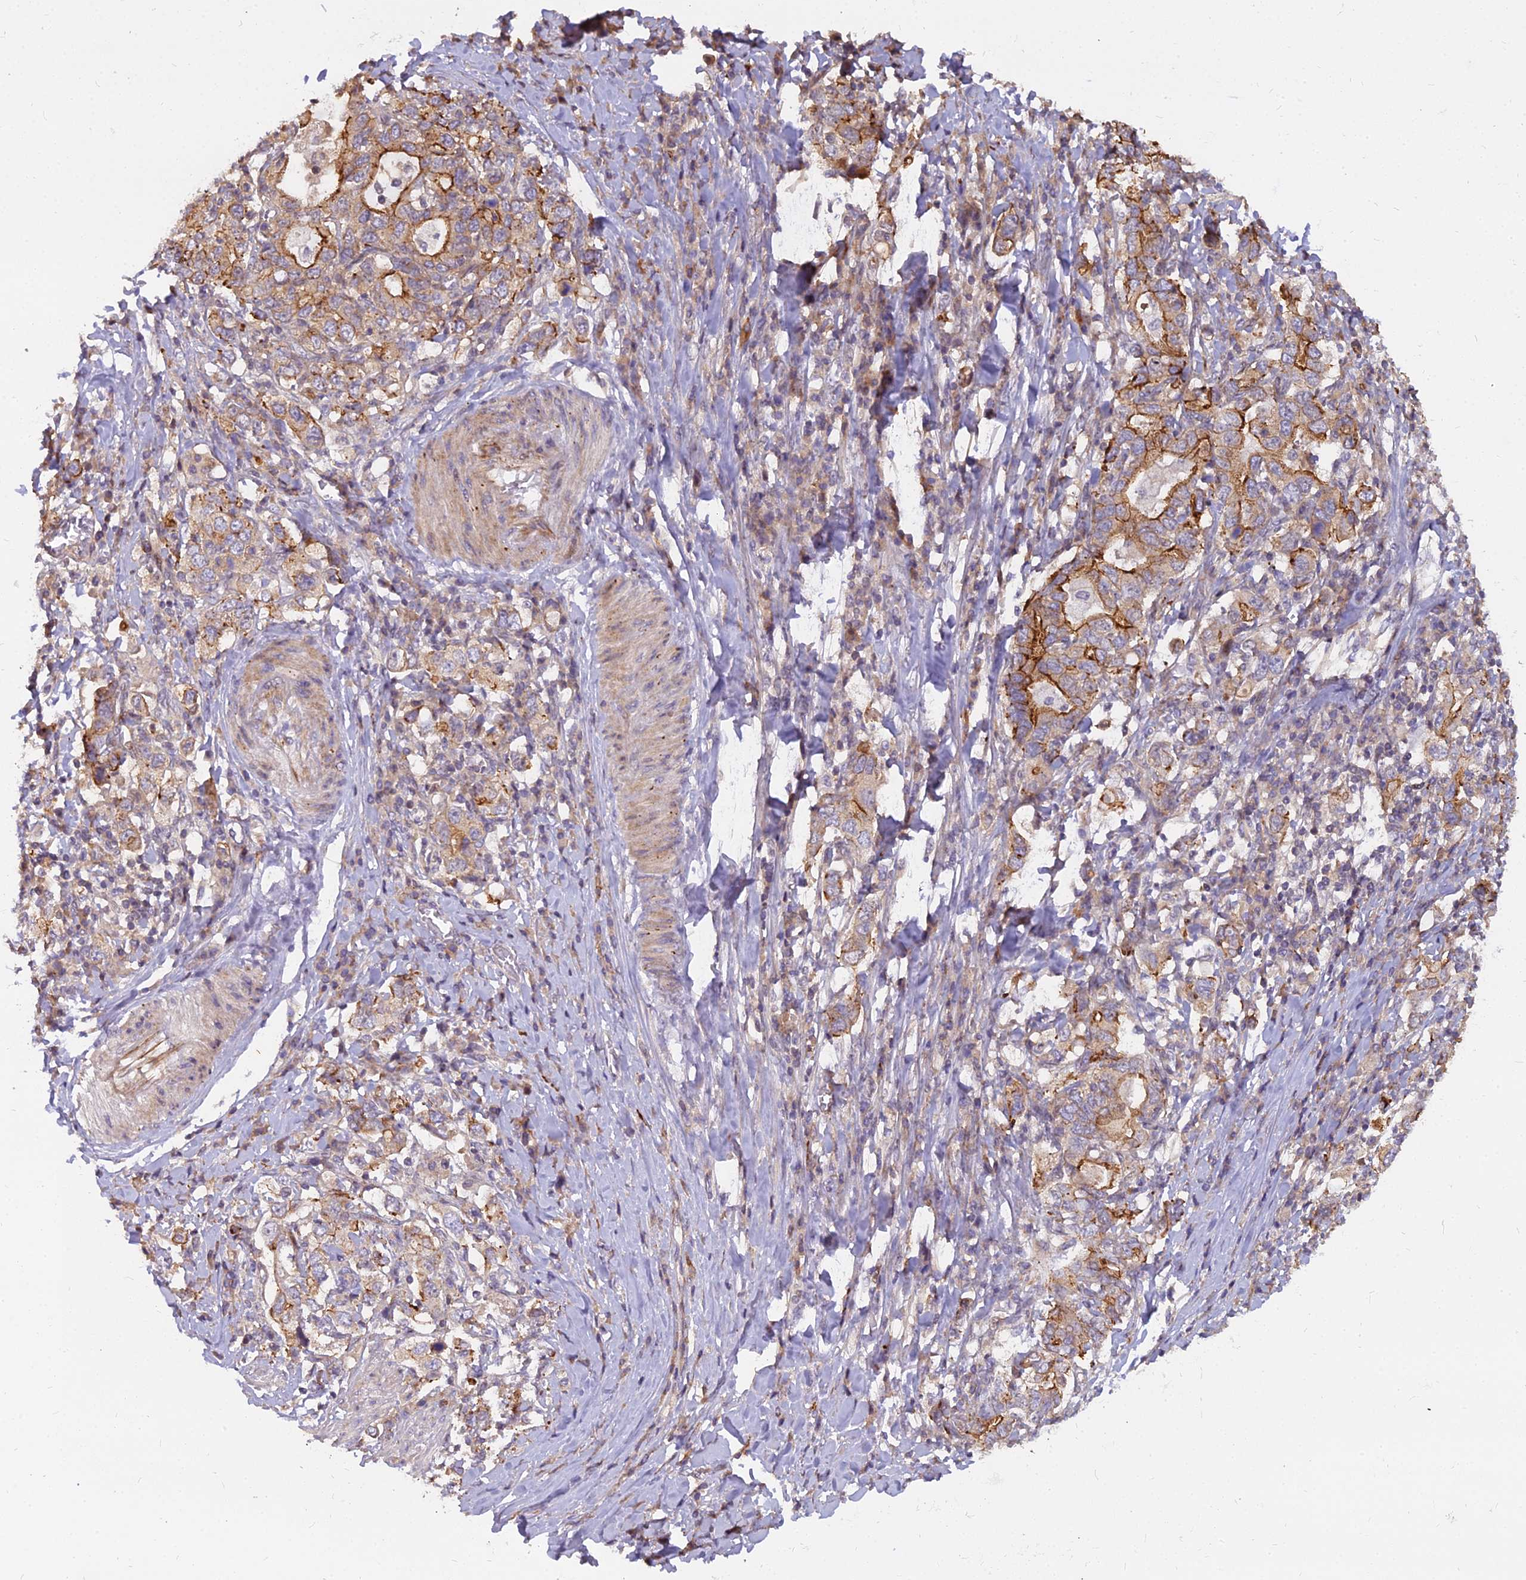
{"staining": {"intensity": "strong", "quantity": "<25%", "location": "cytoplasmic/membranous"}, "tissue": "stomach cancer", "cell_type": "Tumor cells", "image_type": "cancer", "snomed": [{"axis": "morphology", "description": "Adenocarcinoma, NOS"}, {"axis": "topography", "description": "Stomach, upper"}, {"axis": "topography", "description": "Stomach"}], "caption": "This is an image of immunohistochemistry (IHC) staining of stomach cancer, which shows strong staining in the cytoplasmic/membranous of tumor cells.", "gene": "GLYATL3", "patient": {"sex": "male", "age": 62}}